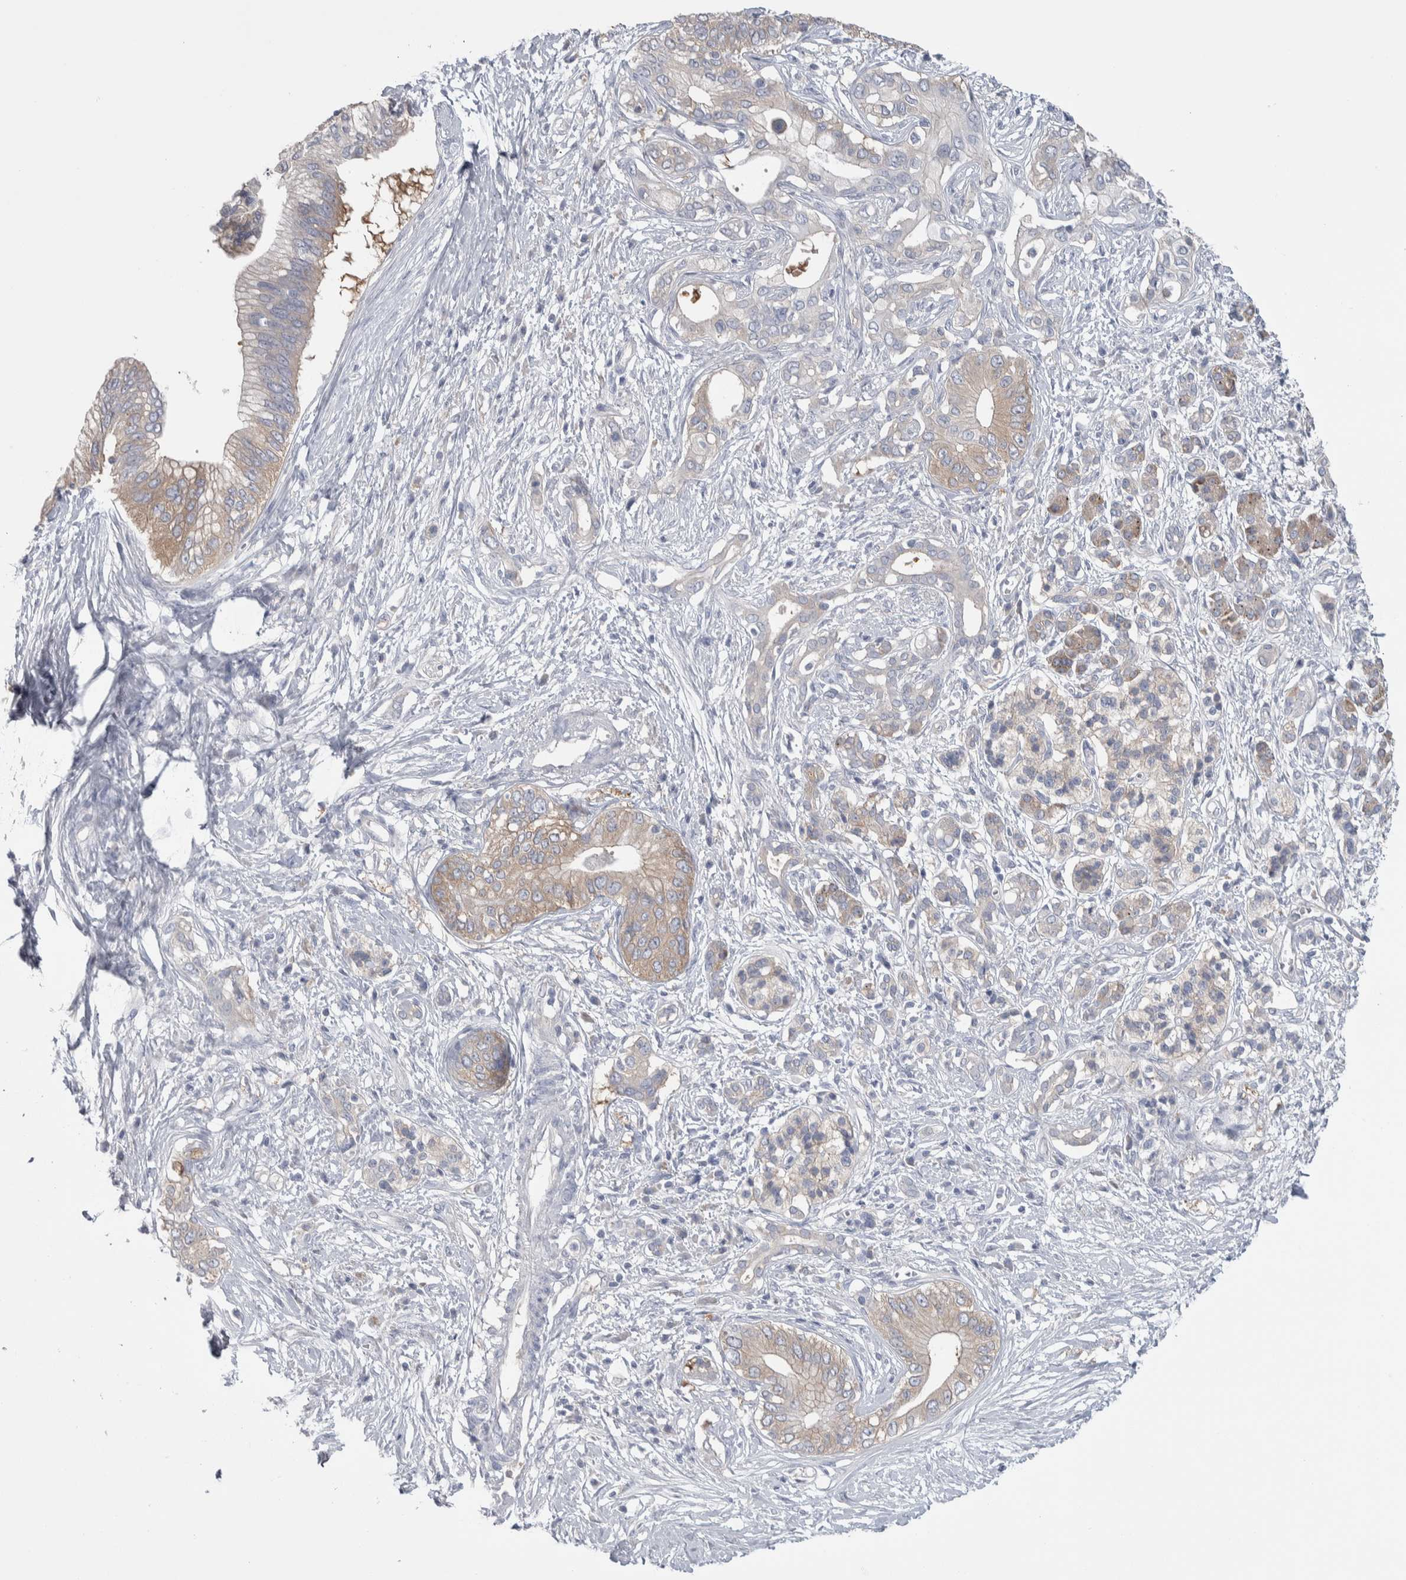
{"staining": {"intensity": "weak", "quantity": ">75%", "location": "cytoplasmic/membranous"}, "tissue": "pancreatic cancer", "cell_type": "Tumor cells", "image_type": "cancer", "snomed": [{"axis": "morphology", "description": "Normal tissue, NOS"}, {"axis": "morphology", "description": "Adenocarcinoma, NOS"}, {"axis": "topography", "description": "Pancreas"}, {"axis": "topography", "description": "Peripheral nerve tissue"}], "caption": "A low amount of weak cytoplasmic/membranous staining is seen in approximately >75% of tumor cells in pancreatic adenocarcinoma tissue. Using DAB (brown) and hematoxylin (blue) stains, captured at high magnification using brightfield microscopy.", "gene": "GPHN", "patient": {"sex": "male", "age": 59}}